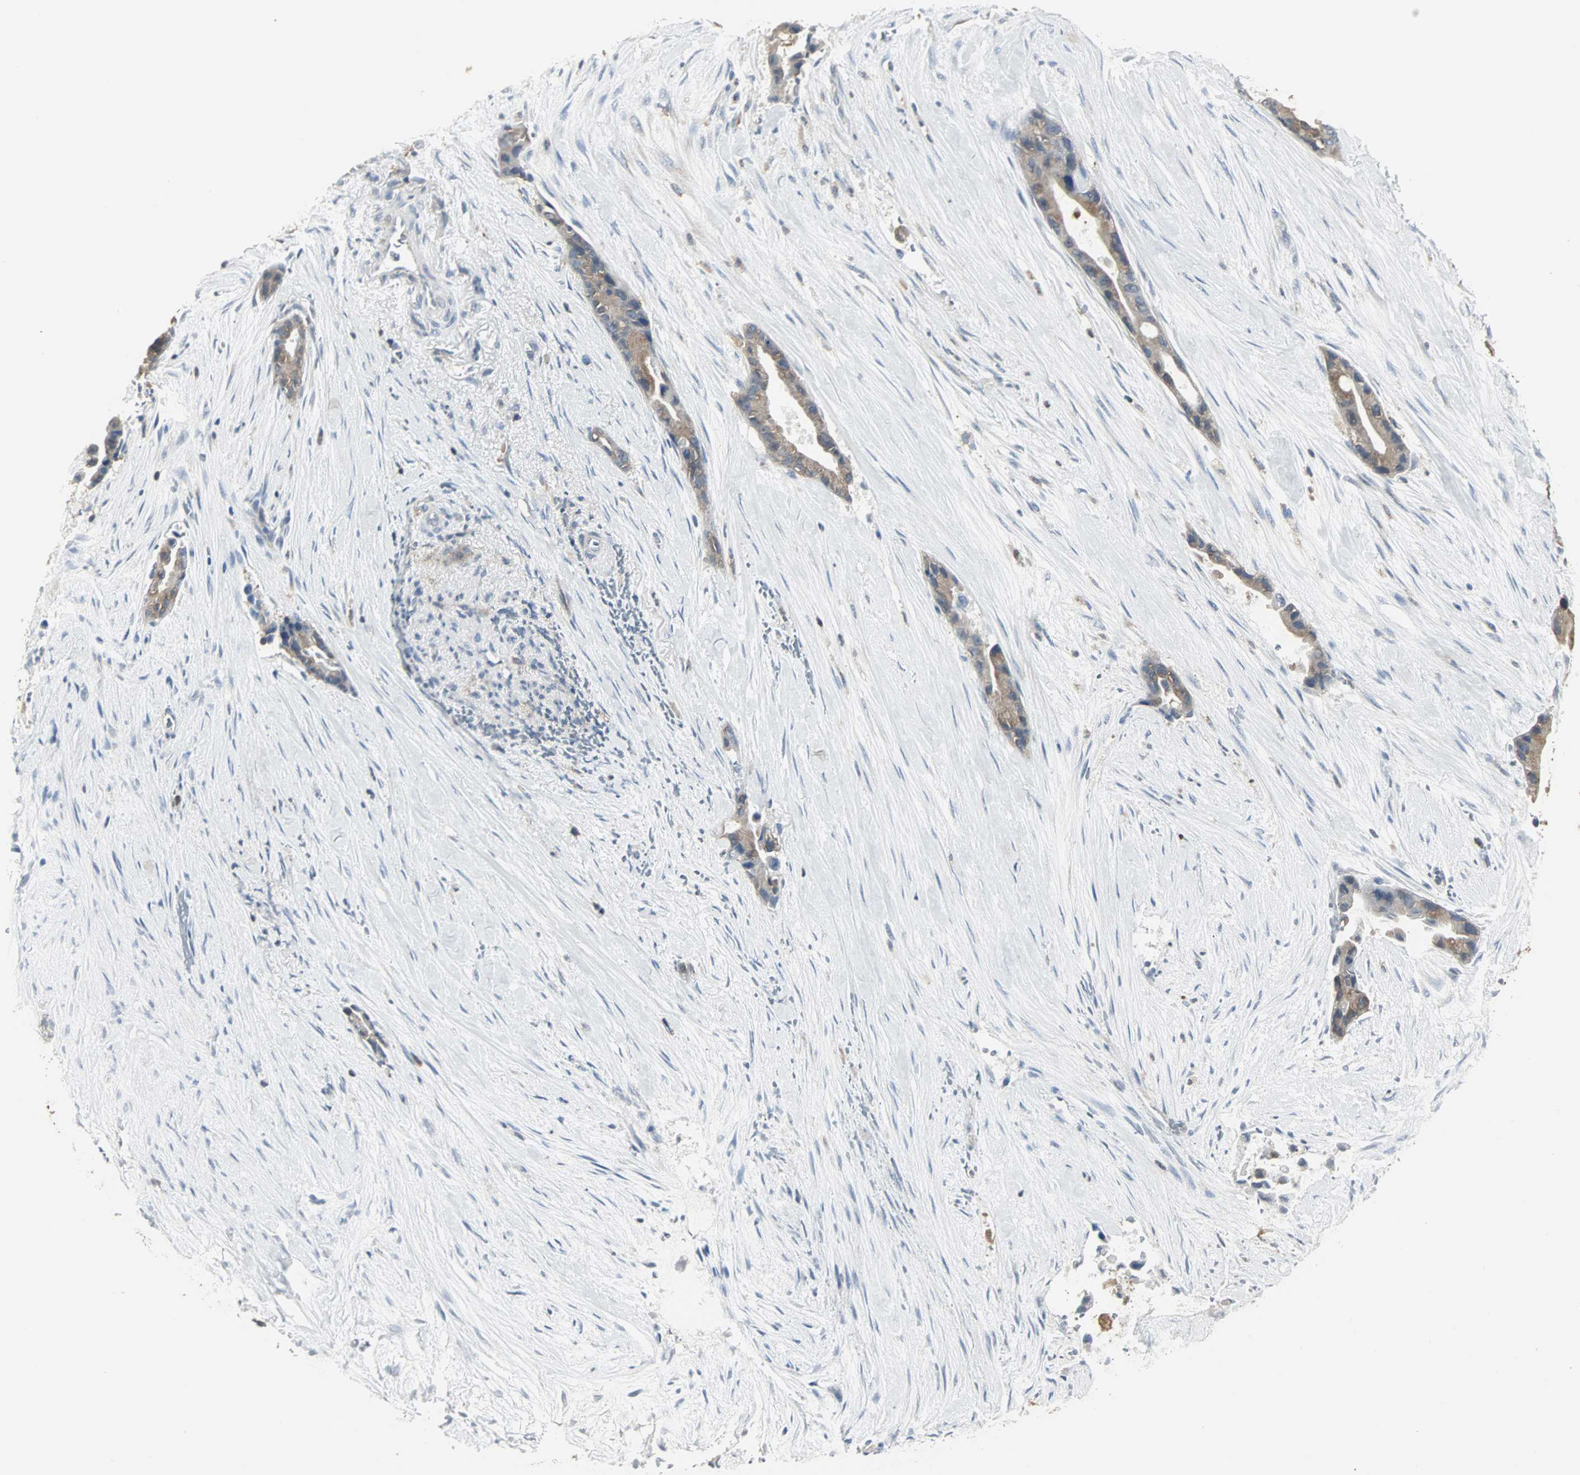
{"staining": {"intensity": "moderate", "quantity": ">75%", "location": "cytoplasmic/membranous"}, "tissue": "liver cancer", "cell_type": "Tumor cells", "image_type": "cancer", "snomed": [{"axis": "morphology", "description": "Cholangiocarcinoma"}, {"axis": "topography", "description": "Liver"}], "caption": "A medium amount of moderate cytoplasmic/membranous positivity is appreciated in about >75% of tumor cells in liver cancer (cholangiocarcinoma) tissue.", "gene": "LRRFIP1", "patient": {"sex": "female", "age": 55}}